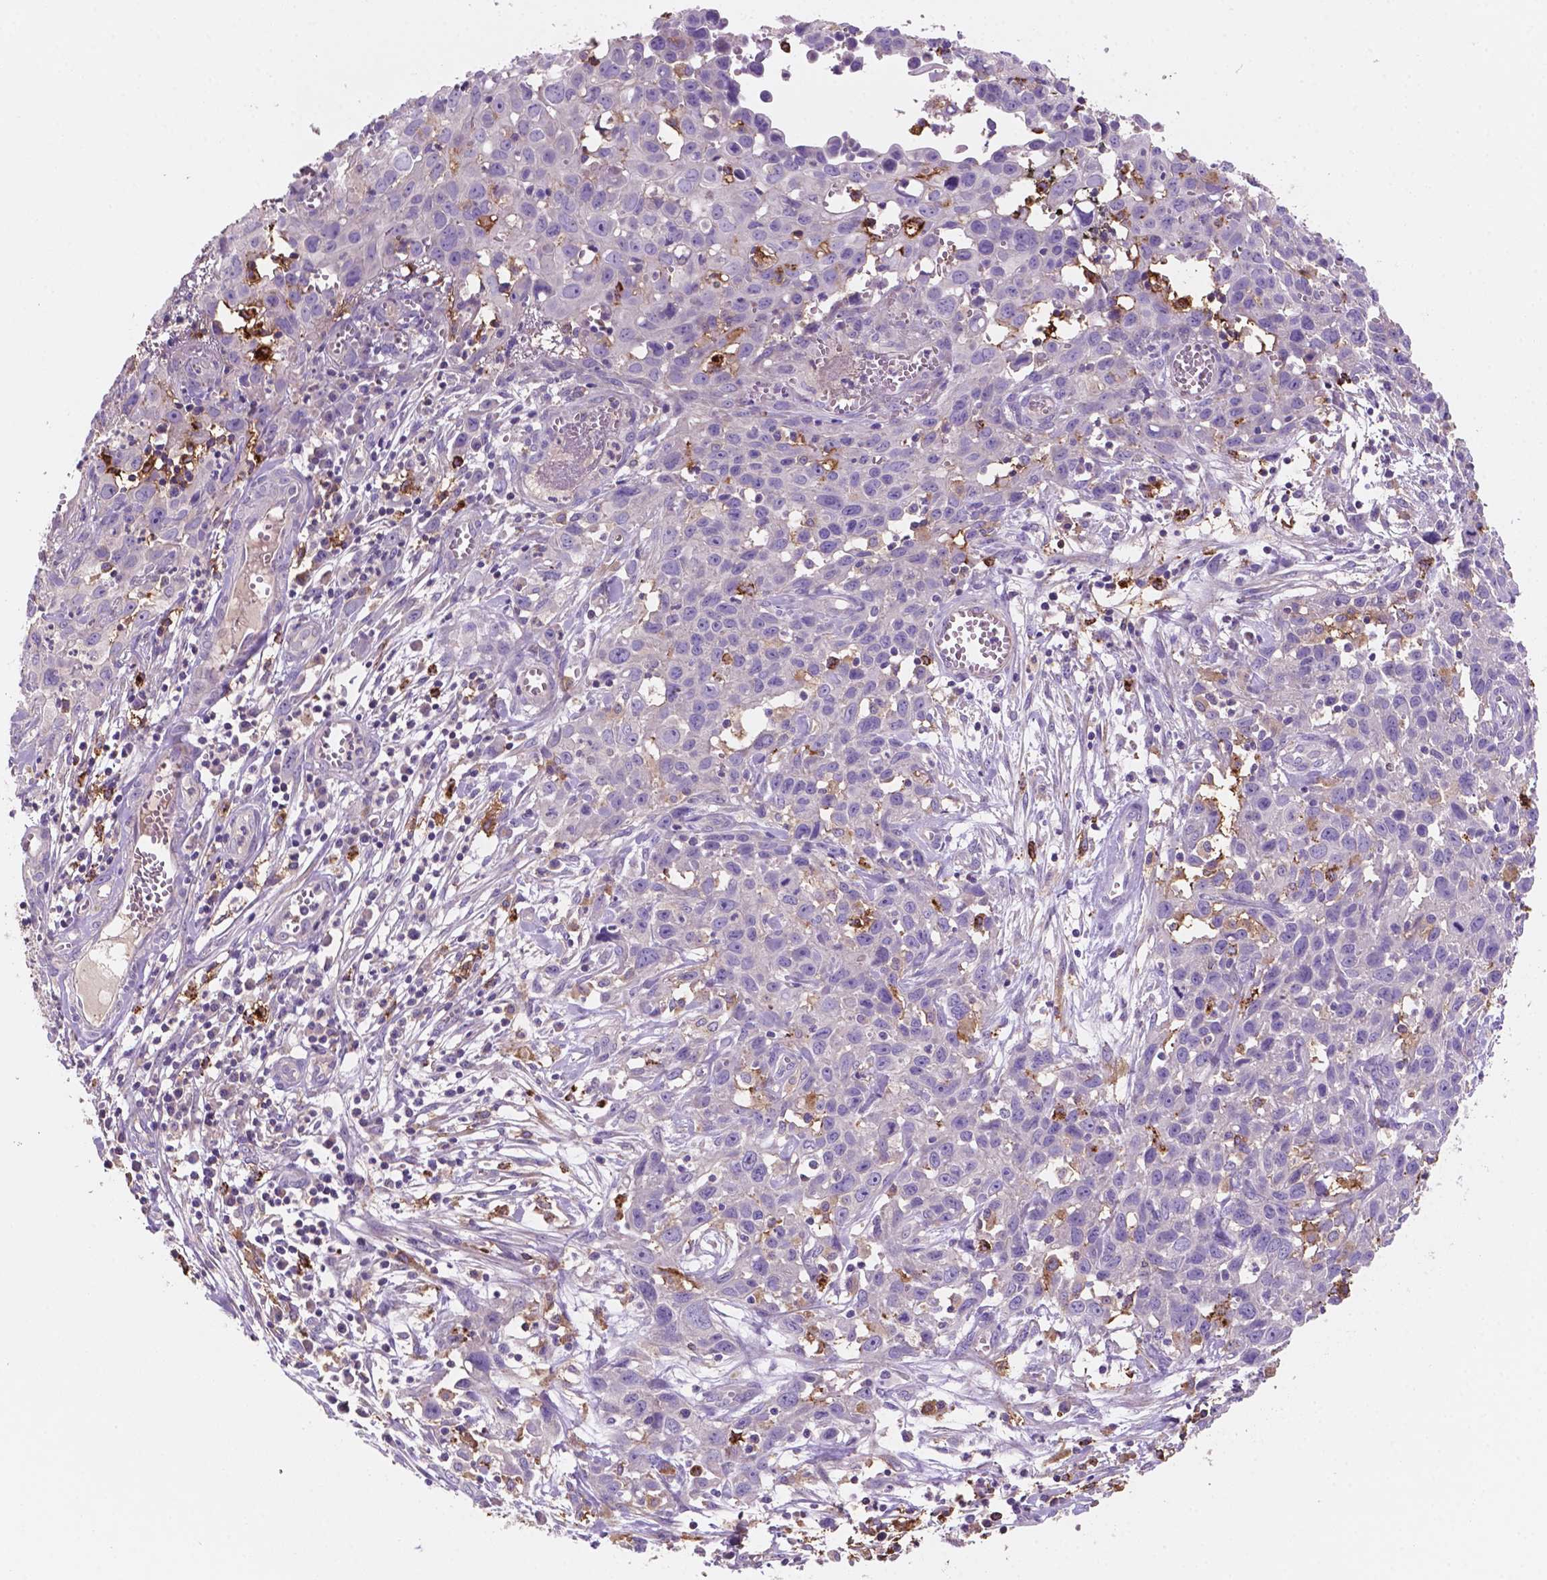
{"staining": {"intensity": "negative", "quantity": "none", "location": "none"}, "tissue": "cervical cancer", "cell_type": "Tumor cells", "image_type": "cancer", "snomed": [{"axis": "morphology", "description": "Squamous cell carcinoma, NOS"}, {"axis": "topography", "description": "Cervix"}], "caption": "This is a image of IHC staining of cervical cancer, which shows no positivity in tumor cells. The staining was performed using DAB to visualize the protein expression in brown, while the nuclei were stained in blue with hematoxylin (Magnification: 20x).", "gene": "MKRN2OS", "patient": {"sex": "female", "age": 38}}